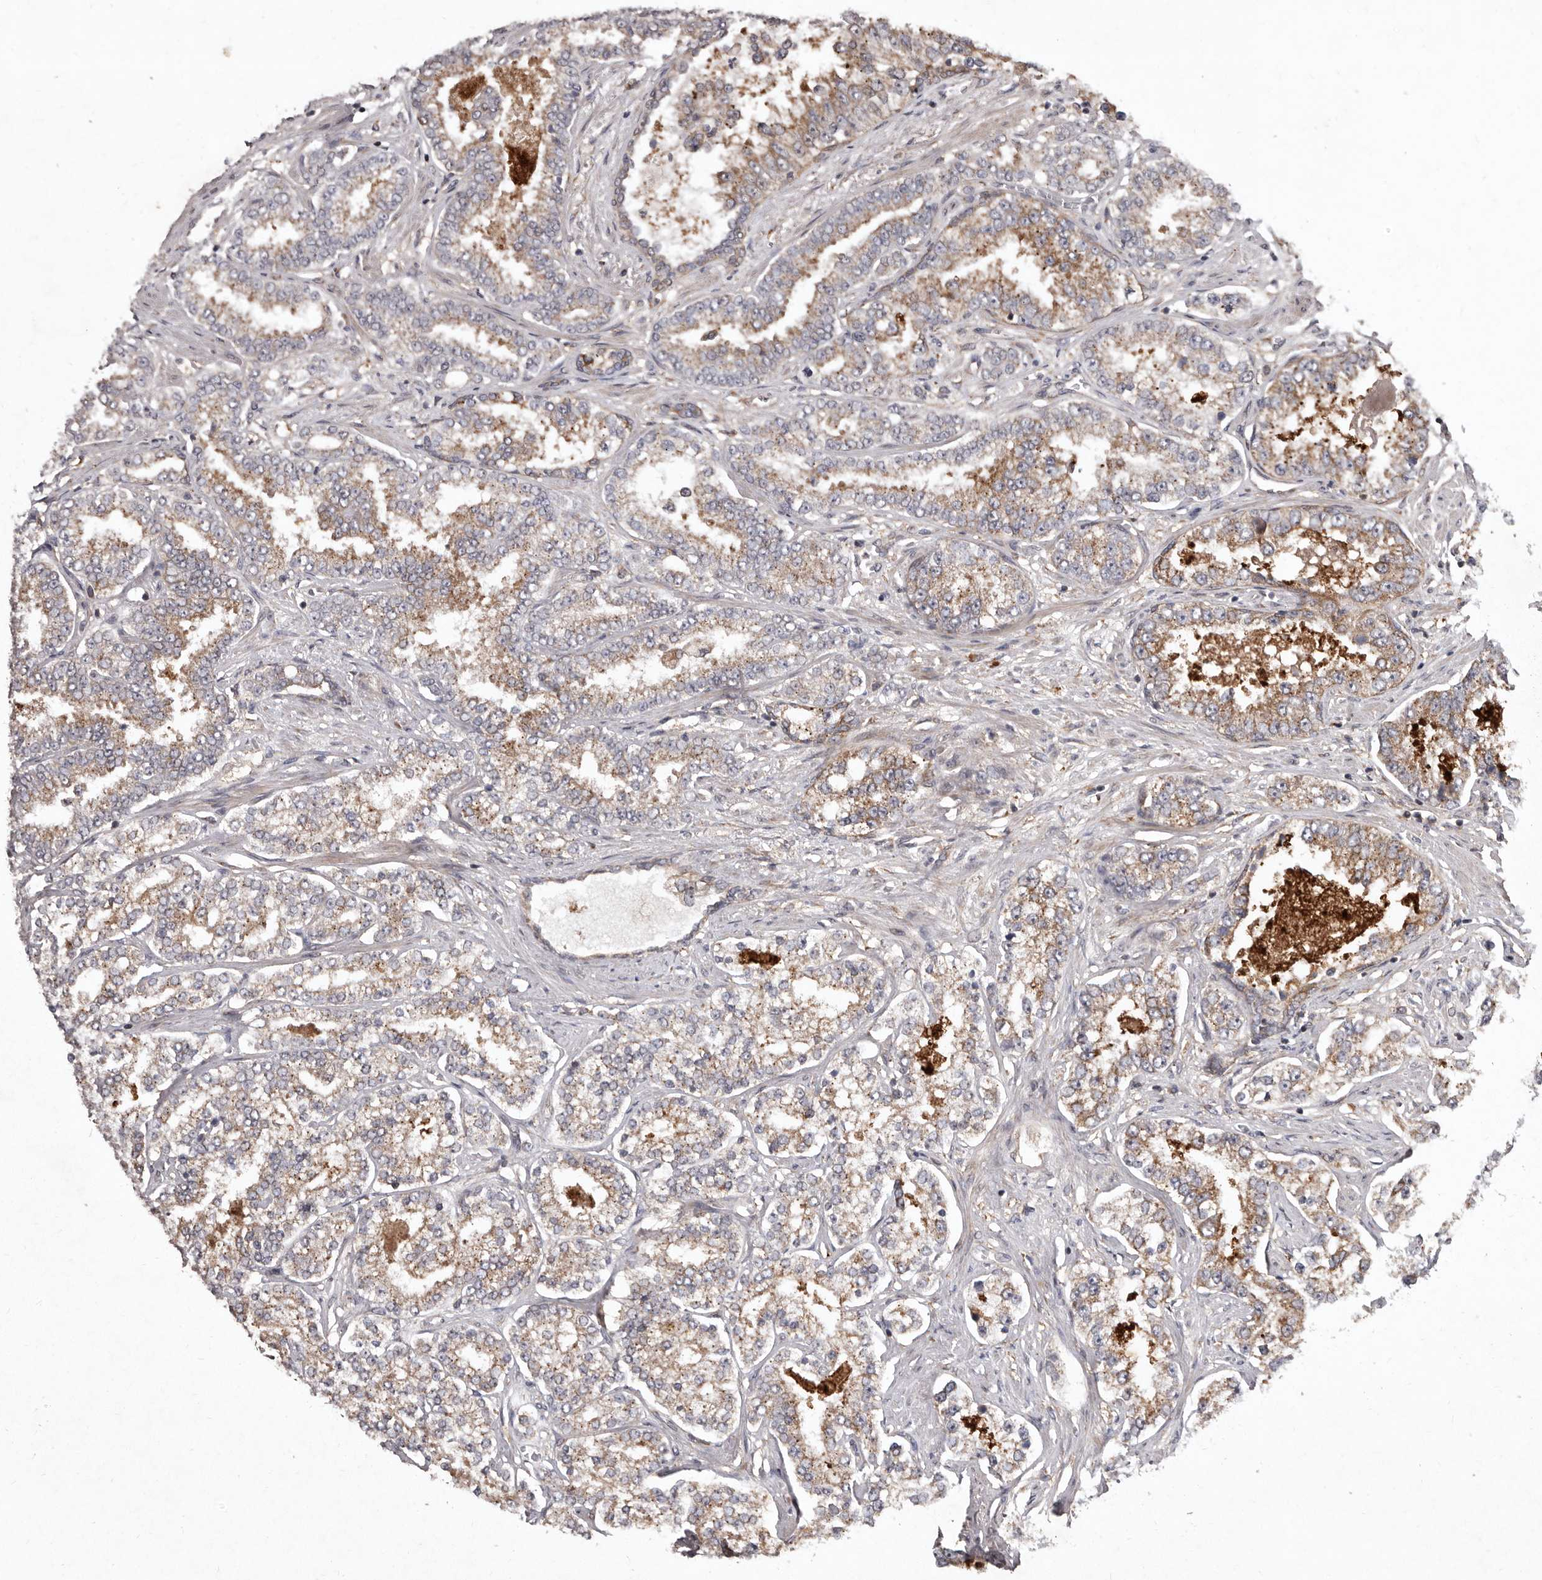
{"staining": {"intensity": "moderate", "quantity": ">75%", "location": "cytoplasmic/membranous"}, "tissue": "prostate cancer", "cell_type": "Tumor cells", "image_type": "cancer", "snomed": [{"axis": "morphology", "description": "Normal tissue, NOS"}, {"axis": "morphology", "description": "Adenocarcinoma, High grade"}, {"axis": "topography", "description": "Prostate"}], "caption": "This is an image of IHC staining of adenocarcinoma (high-grade) (prostate), which shows moderate staining in the cytoplasmic/membranous of tumor cells.", "gene": "FLAD1", "patient": {"sex": "male", "age": 83}}